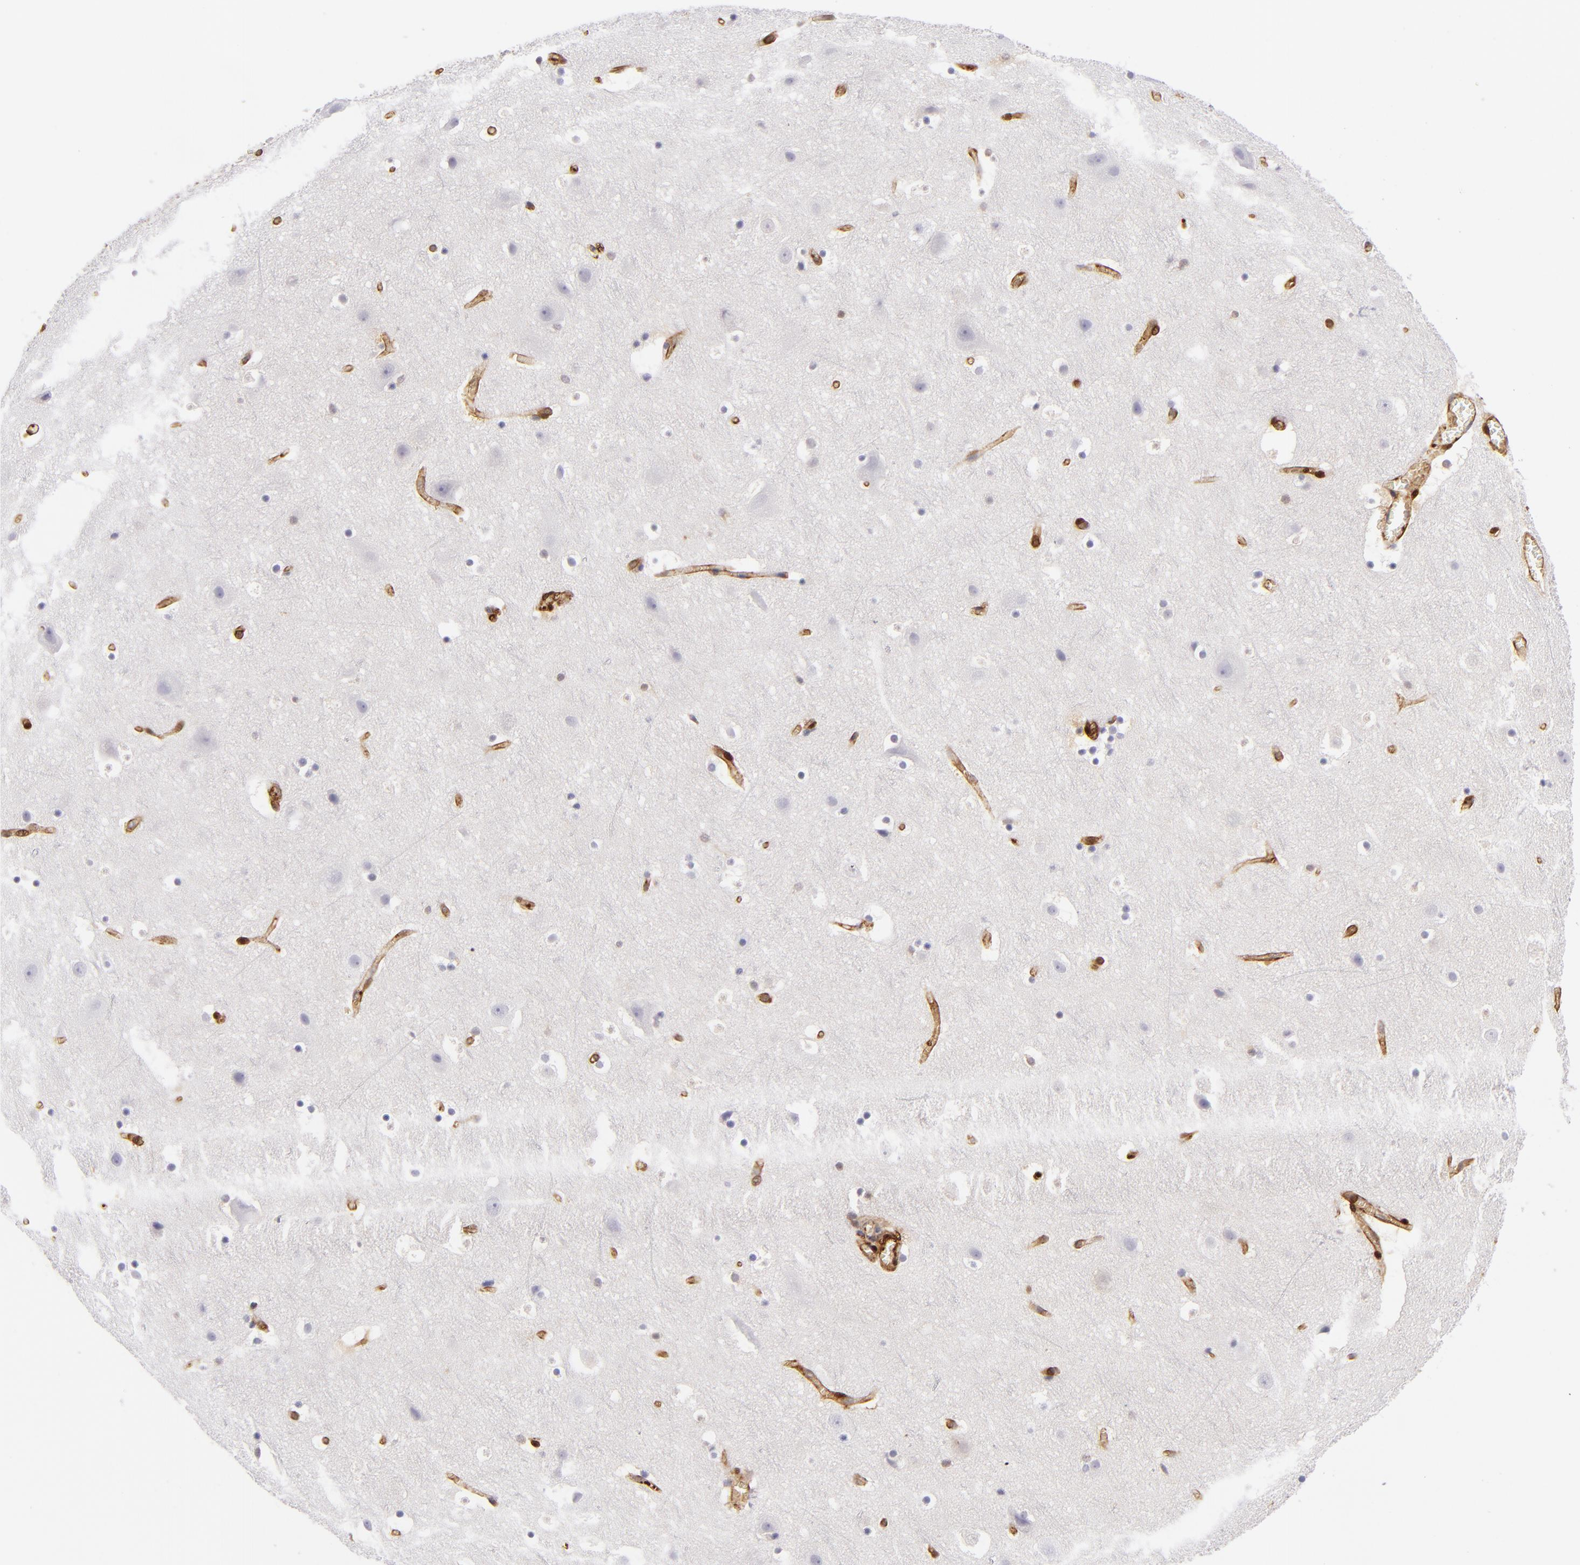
{"staining": {"intensity": "moderate", "quantity": ">75%", "location": "cytoplasmic/membranous,nuclear"}, "tissue": "cerebral cortex", "cell_type": "Endothelial cells", "image_type": "normal", "snomed": [{"axis": "morphology", "description": "Normal tissue, NOS"}, {"axis": "topography", "description": "Cerebral cortex"}], "caption": "Benign cerebral cortex demonstrates moderate cytoplasmic/membranous,nuclear staining in approximately >75% of endothelial cells (IHC, brightfield microscopy, high magnification)..", "gene": "VCL", "patient": {"sex": "male", "age": 45}}